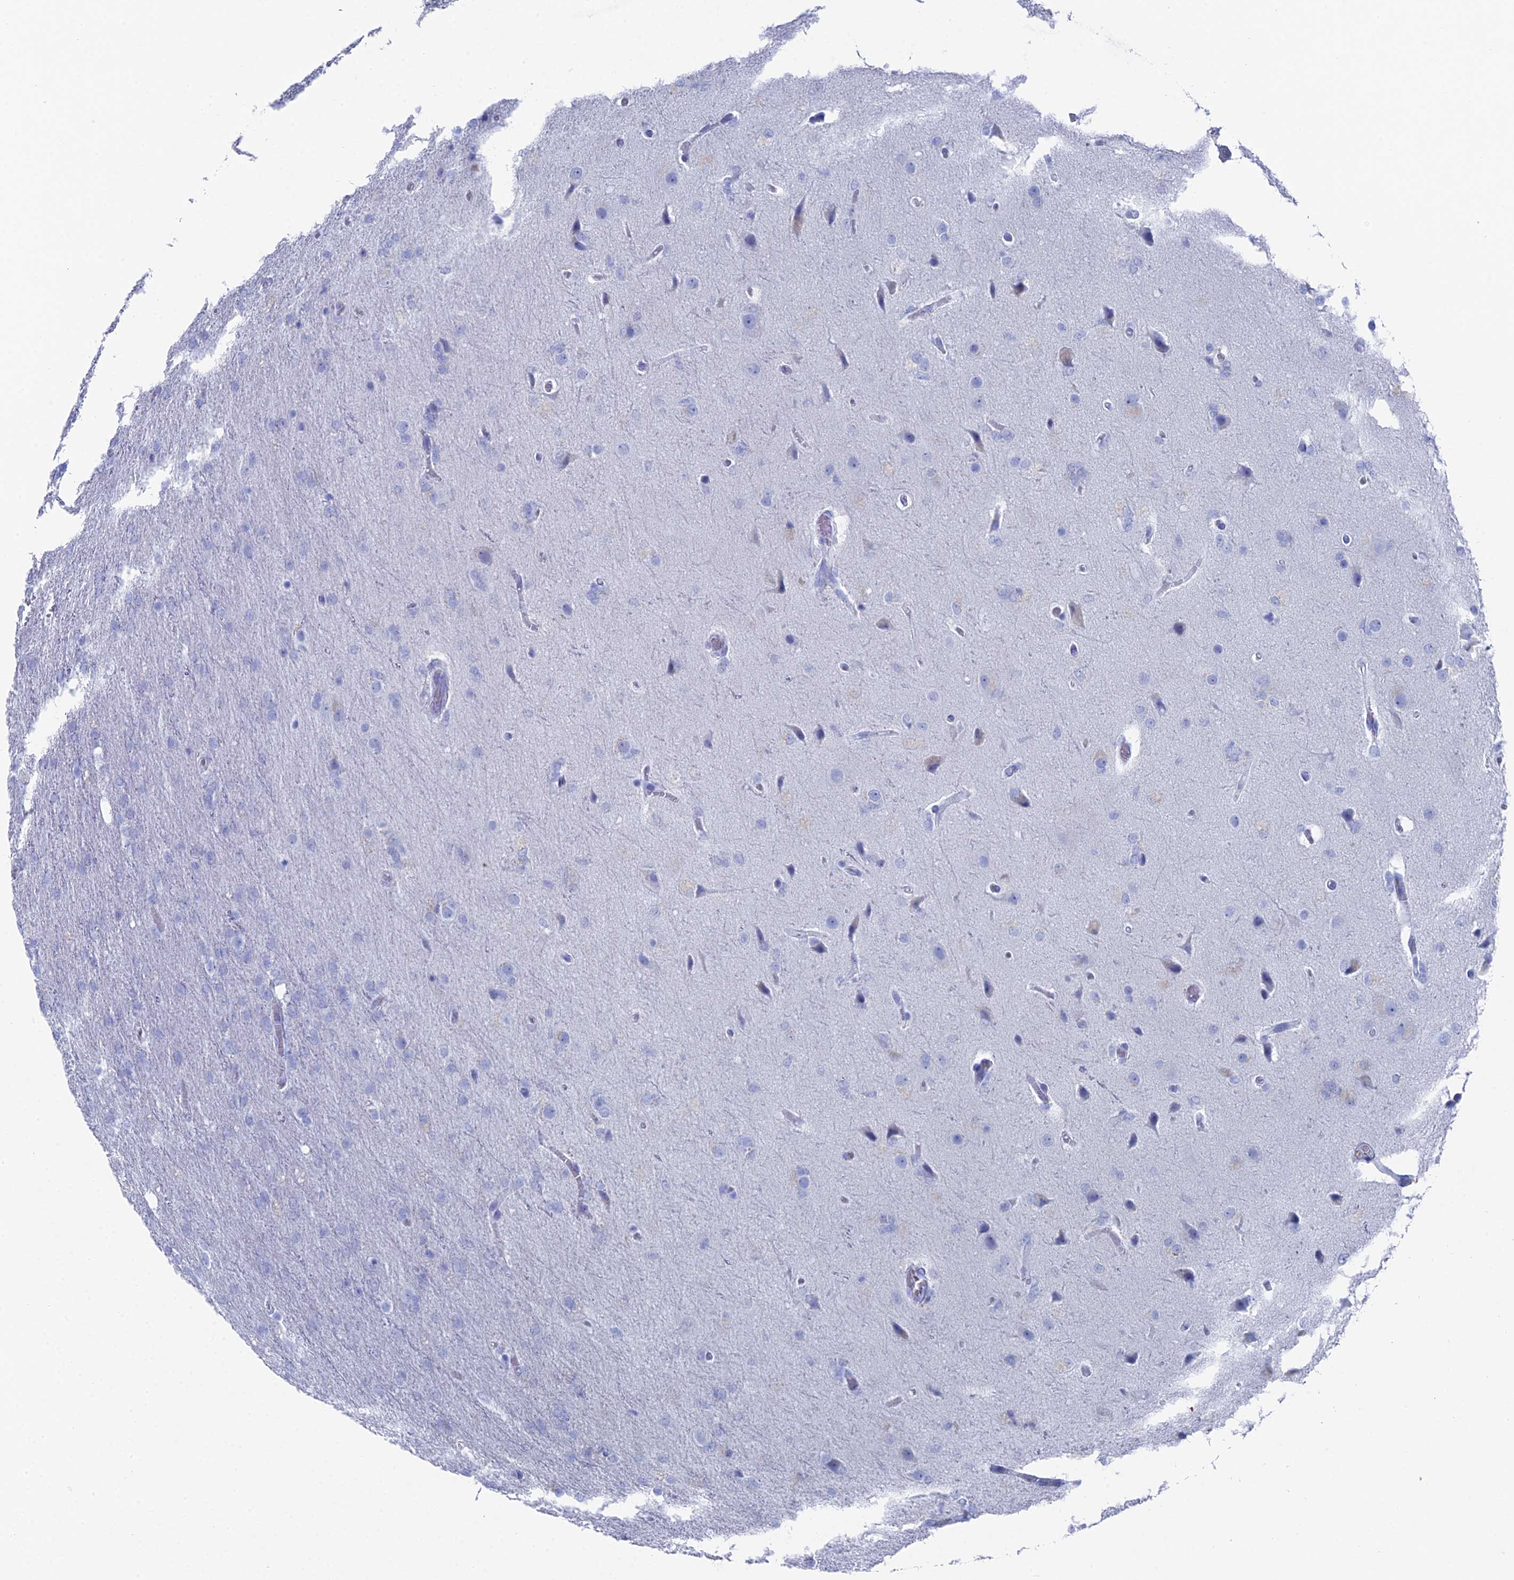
{"staining": {"intensity": "negative", "quantity": "none", "location": "none"}, "tissue": "glioma", "cell_type": "Tumor cells", "image_type": "cancer", "snomed": [{"axis": "morphology", "description": "Glioma, malignant, High grade"}, {"axis": "topography", "description": "Brain"}], "caption": "Human malignant glioma (high-grade) stained for a protein using immunohistochemistry (IHC) reveals no staining in tumor cells.", "gene": "ENPP3", "patient": {"sex": "female", "age": 74}}